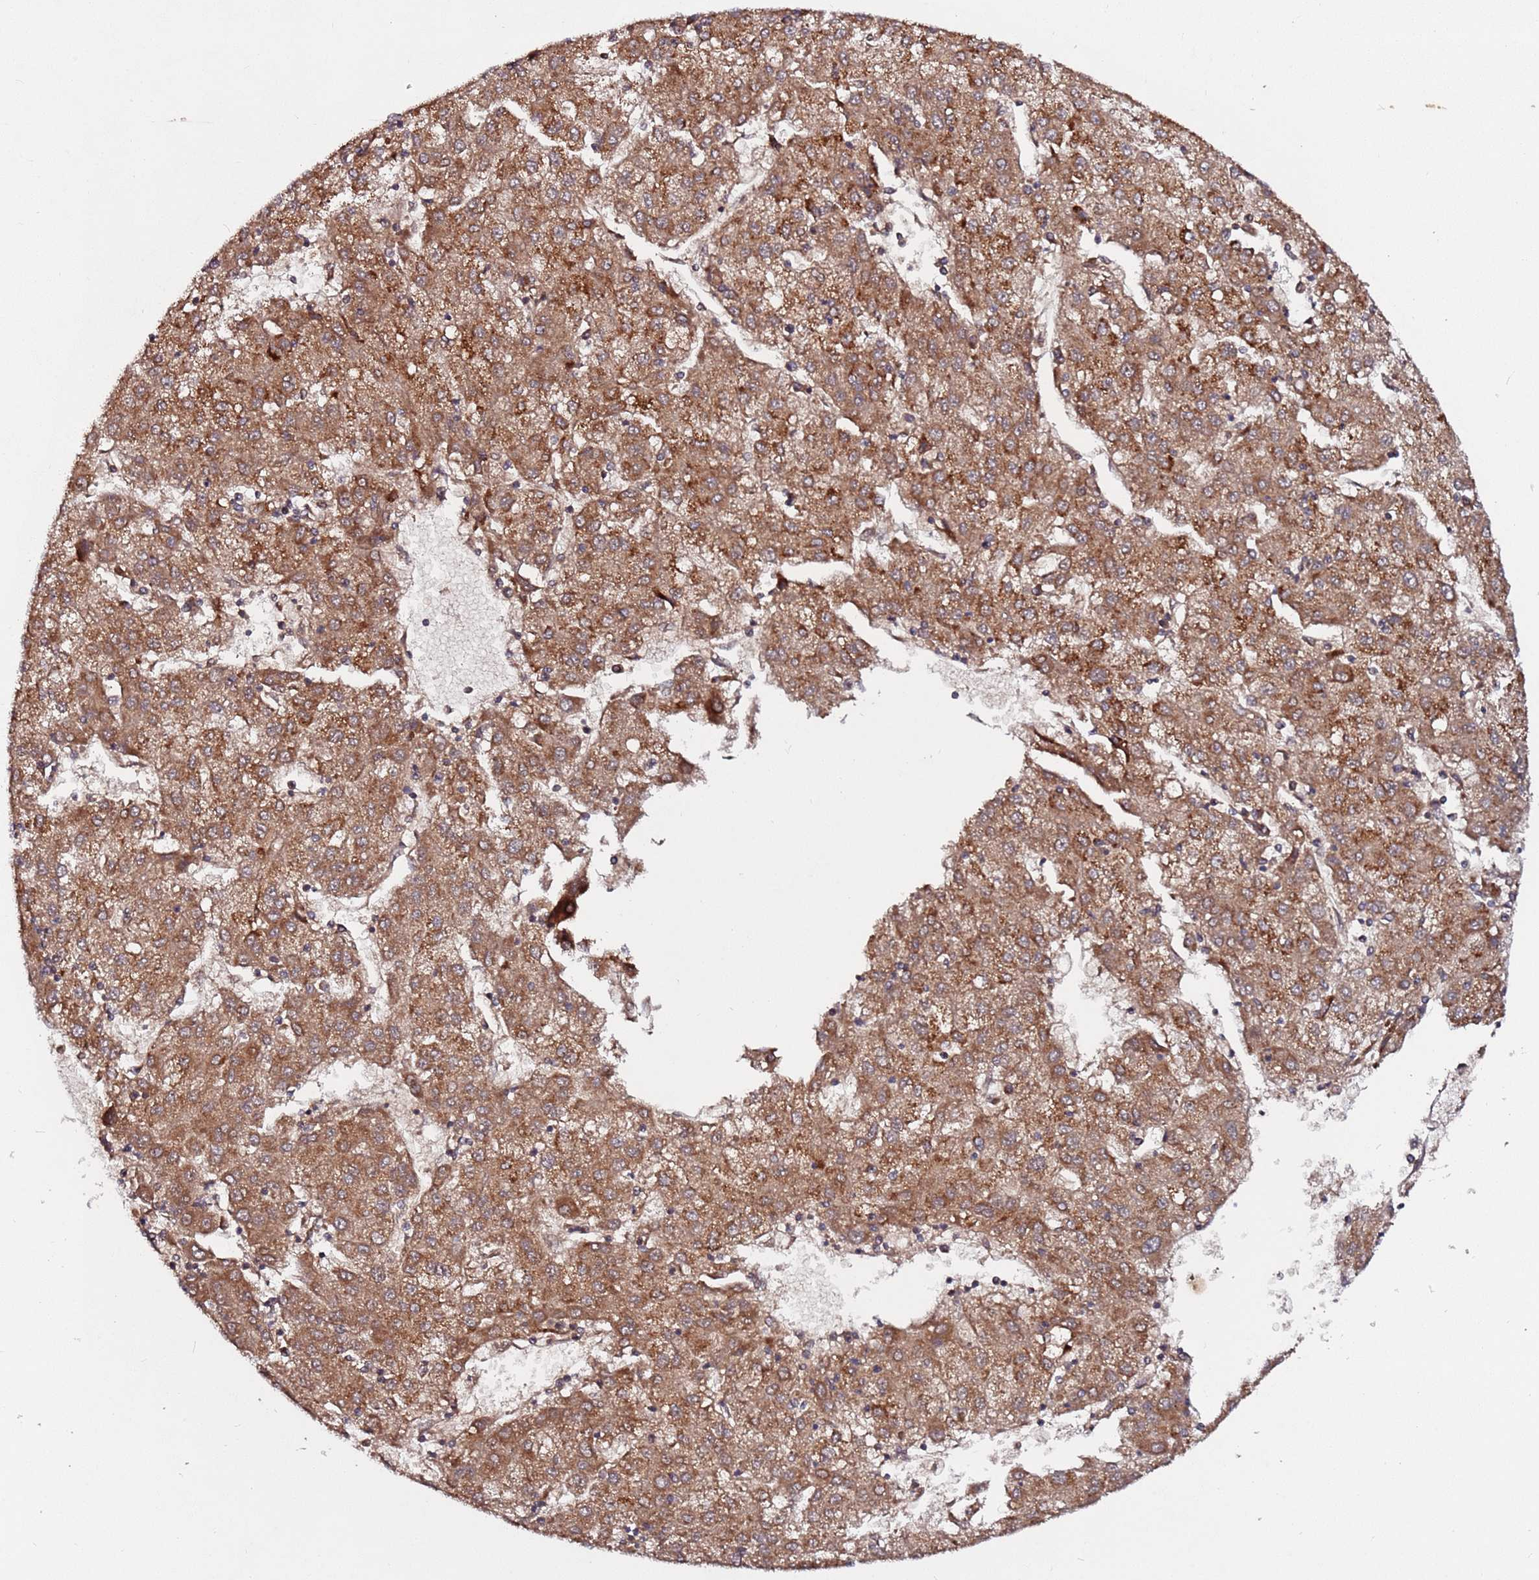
{"staining": {"intensity": "moderate", "quantity": ">75%", "location": "cytoplasmic/membranous"}, "tissue": "liver cancer", "cell_type": "Tumor cells", "image_type": "cancer", "snomed": [{"axis": "morphology", "description": "Carcinoma, Hepatocellular, NOS"}, {"axis": "topography", "description": "Liver"}], "caption": "Brown immunohistochemical staining in human hepatocellular carcinoma (liver) shows moderate cytoplasmic/membranous expression in approximately >75% of tumor cells.", "gene": "RPS15A", "patient": {"sex": "male", "age": 72}}